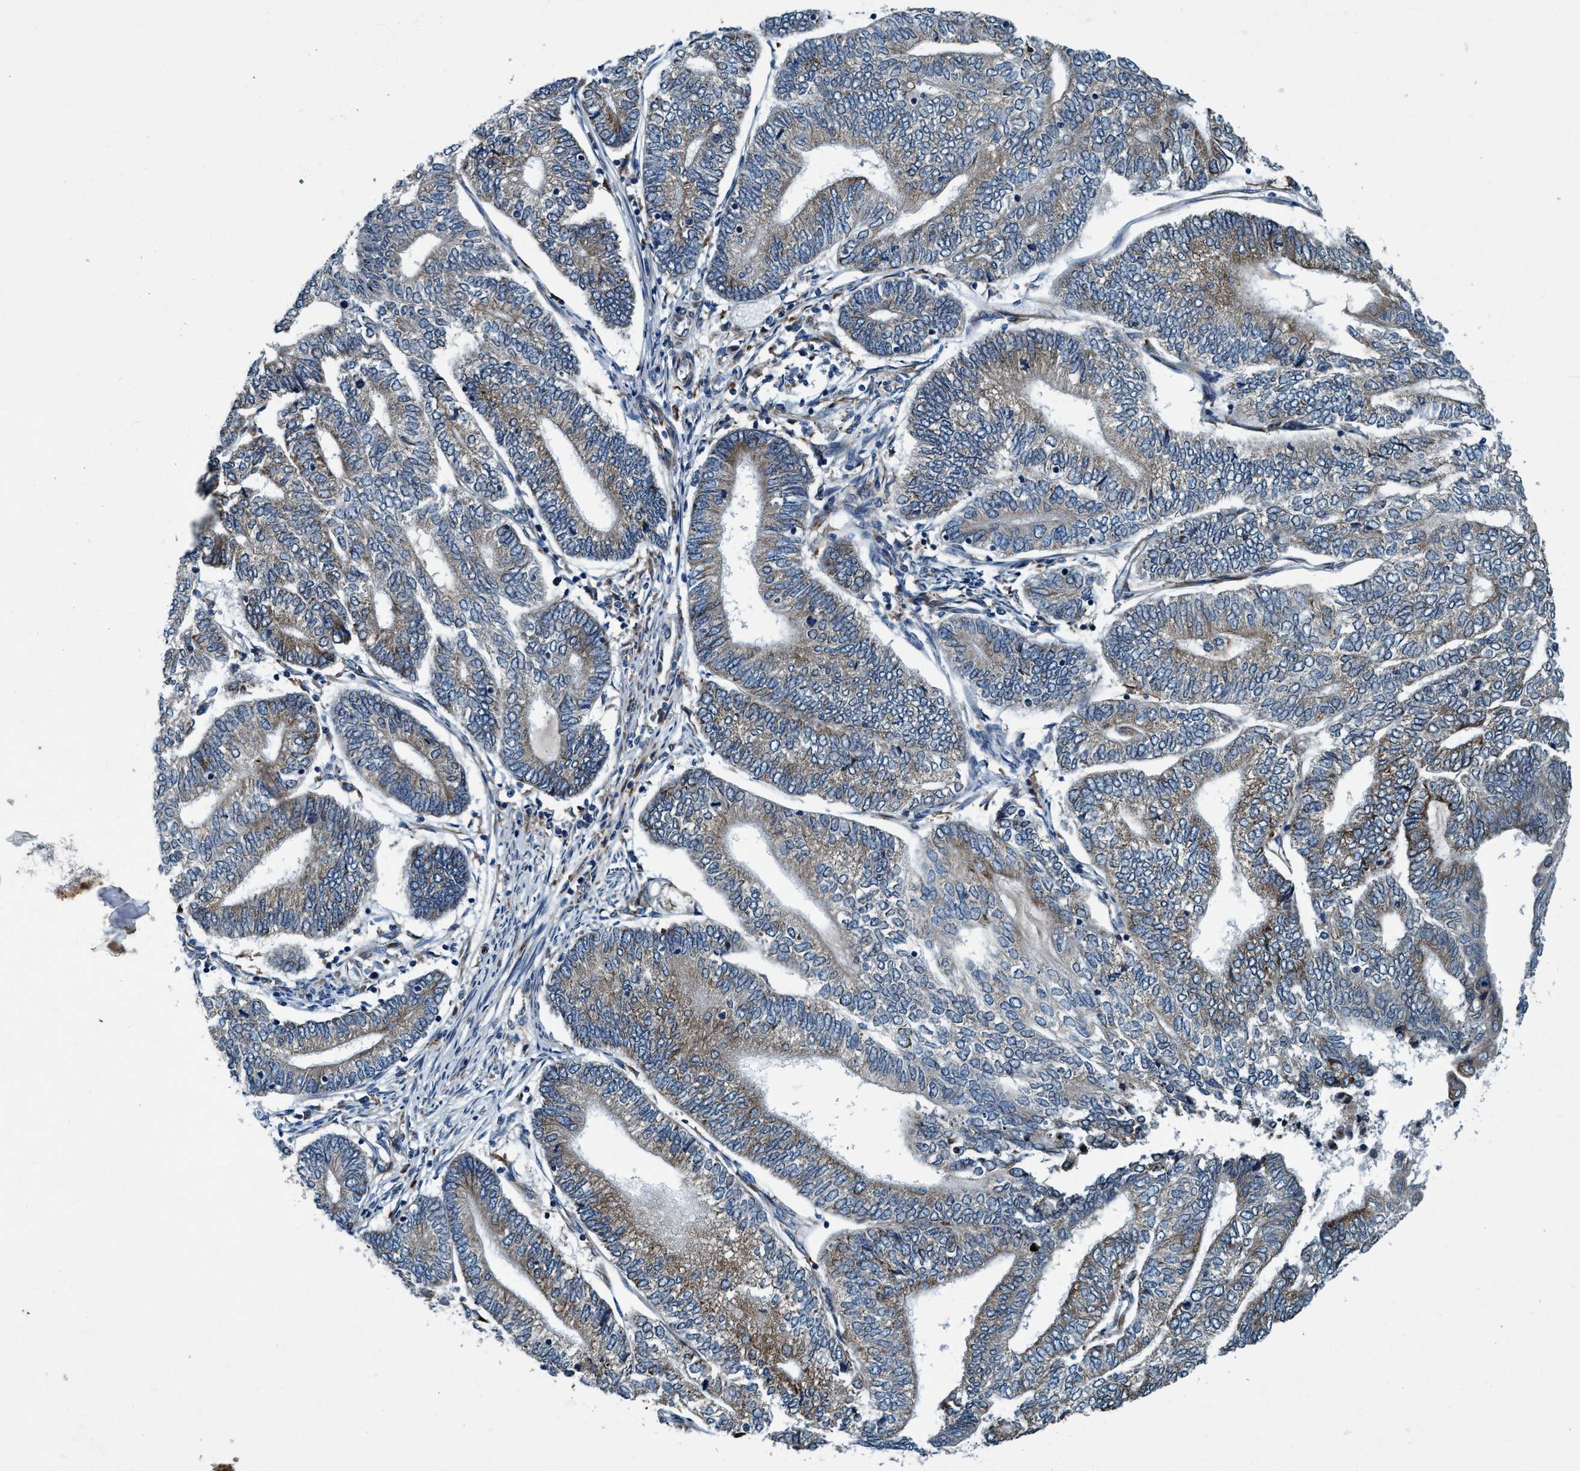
{"staining": {"intensity": "weak", "quantity": "<25%", "location": "cytoplasmic/membranous"}, "tissue": "endometrial cancer", "cell_type": "Tumor cells", "image_type": "cancer", "snomed": [{"axis": "morphology", "description": "Adenocarcinoma, NOS"}, {"axis": "topography", "description": "Uterus"}, {"axis": "topography", "description": "Endometrium"}], "caption": "Tumor cells are negative for brown protein staining in endometrial cancer (adenocarcinoma). (DAB (3,3'-diaminobenzidine) immunohistochemistry (IHC), high magnification).", "gene": "ARMC9", "patient": {"sex": "female", "age": 70}}